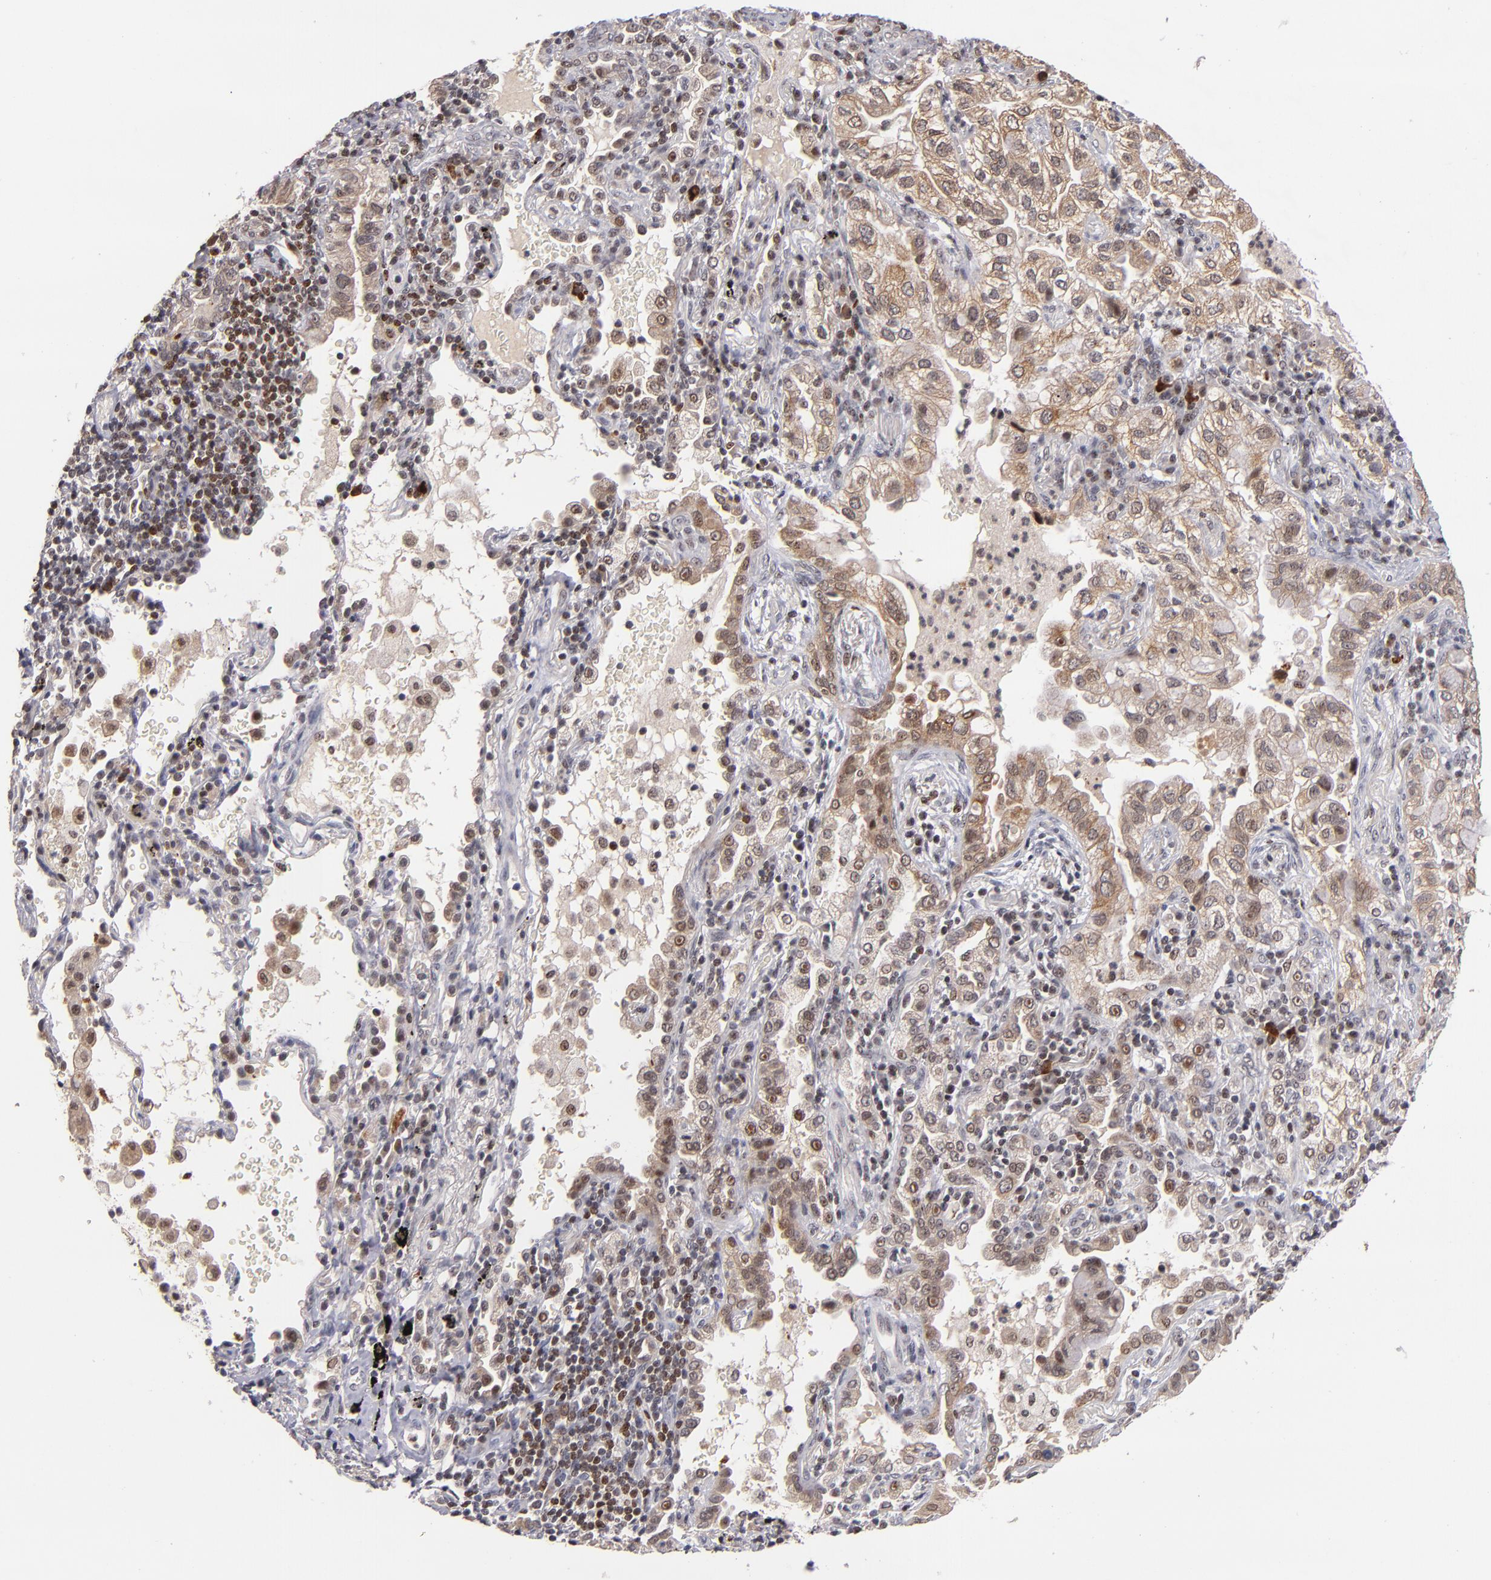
{"staining": {"intensity": "moderate", "quantity": ">75%", "location": "cytoplasmic/membranous"}, "tissue": "lung cancer", "cell_type": "Tumor cells", "image_type": "cancer", "snomed": [{"axis": "morphology", "description": "Adenocarcinoma, NOS"}, {"axis": "topography", "description": "Lung"}], "caption": "Immunohistochemistry (IHC) (DAB) staining of lung adenocarcinoma demonstrates moderate cytoplasmic/membranous protein staining in about >75% of tumor cells. Nuclei are stained in blue.", "gene": "PCNX4", "patient": {"sex": "female", "age": 50}}